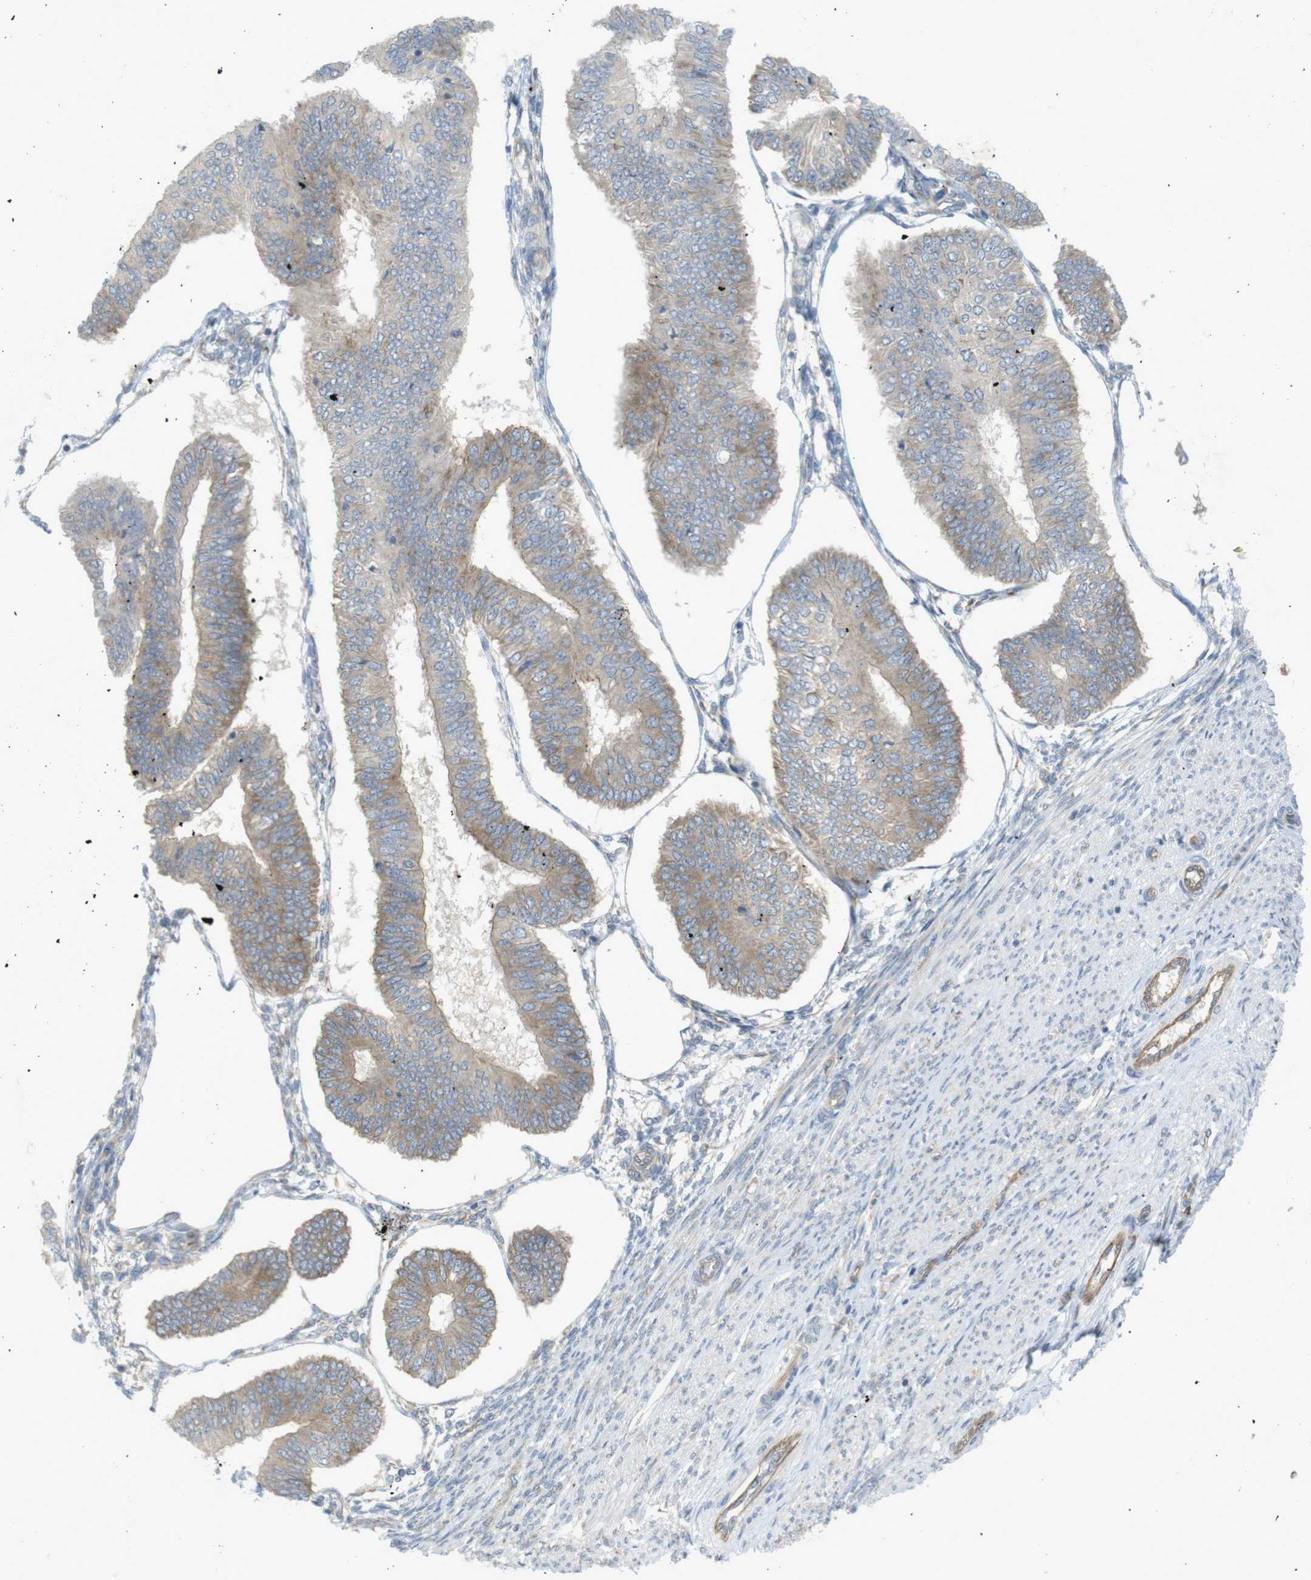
{"staining": {"intensity": "weak", "quantity": "25%-75%", "location": "cytoplasmic/membranous"}, "tissue": "endometrial cancer", "cell_type": "Tumor cells", "image_type": "cancer", "snomed": [{"axis": "morphology", "description": "Adenocarcinoma, NOS"}, {"axis": "topography", "description": "Endometrium"}], "caption": "A histopathology image of endometrial cancer stained for a protein reveals weak cytoplasmic/membranous brown staining in tumor cells.", "gene": "GJC3", "patient": {"sex": "female", "age": 58}}